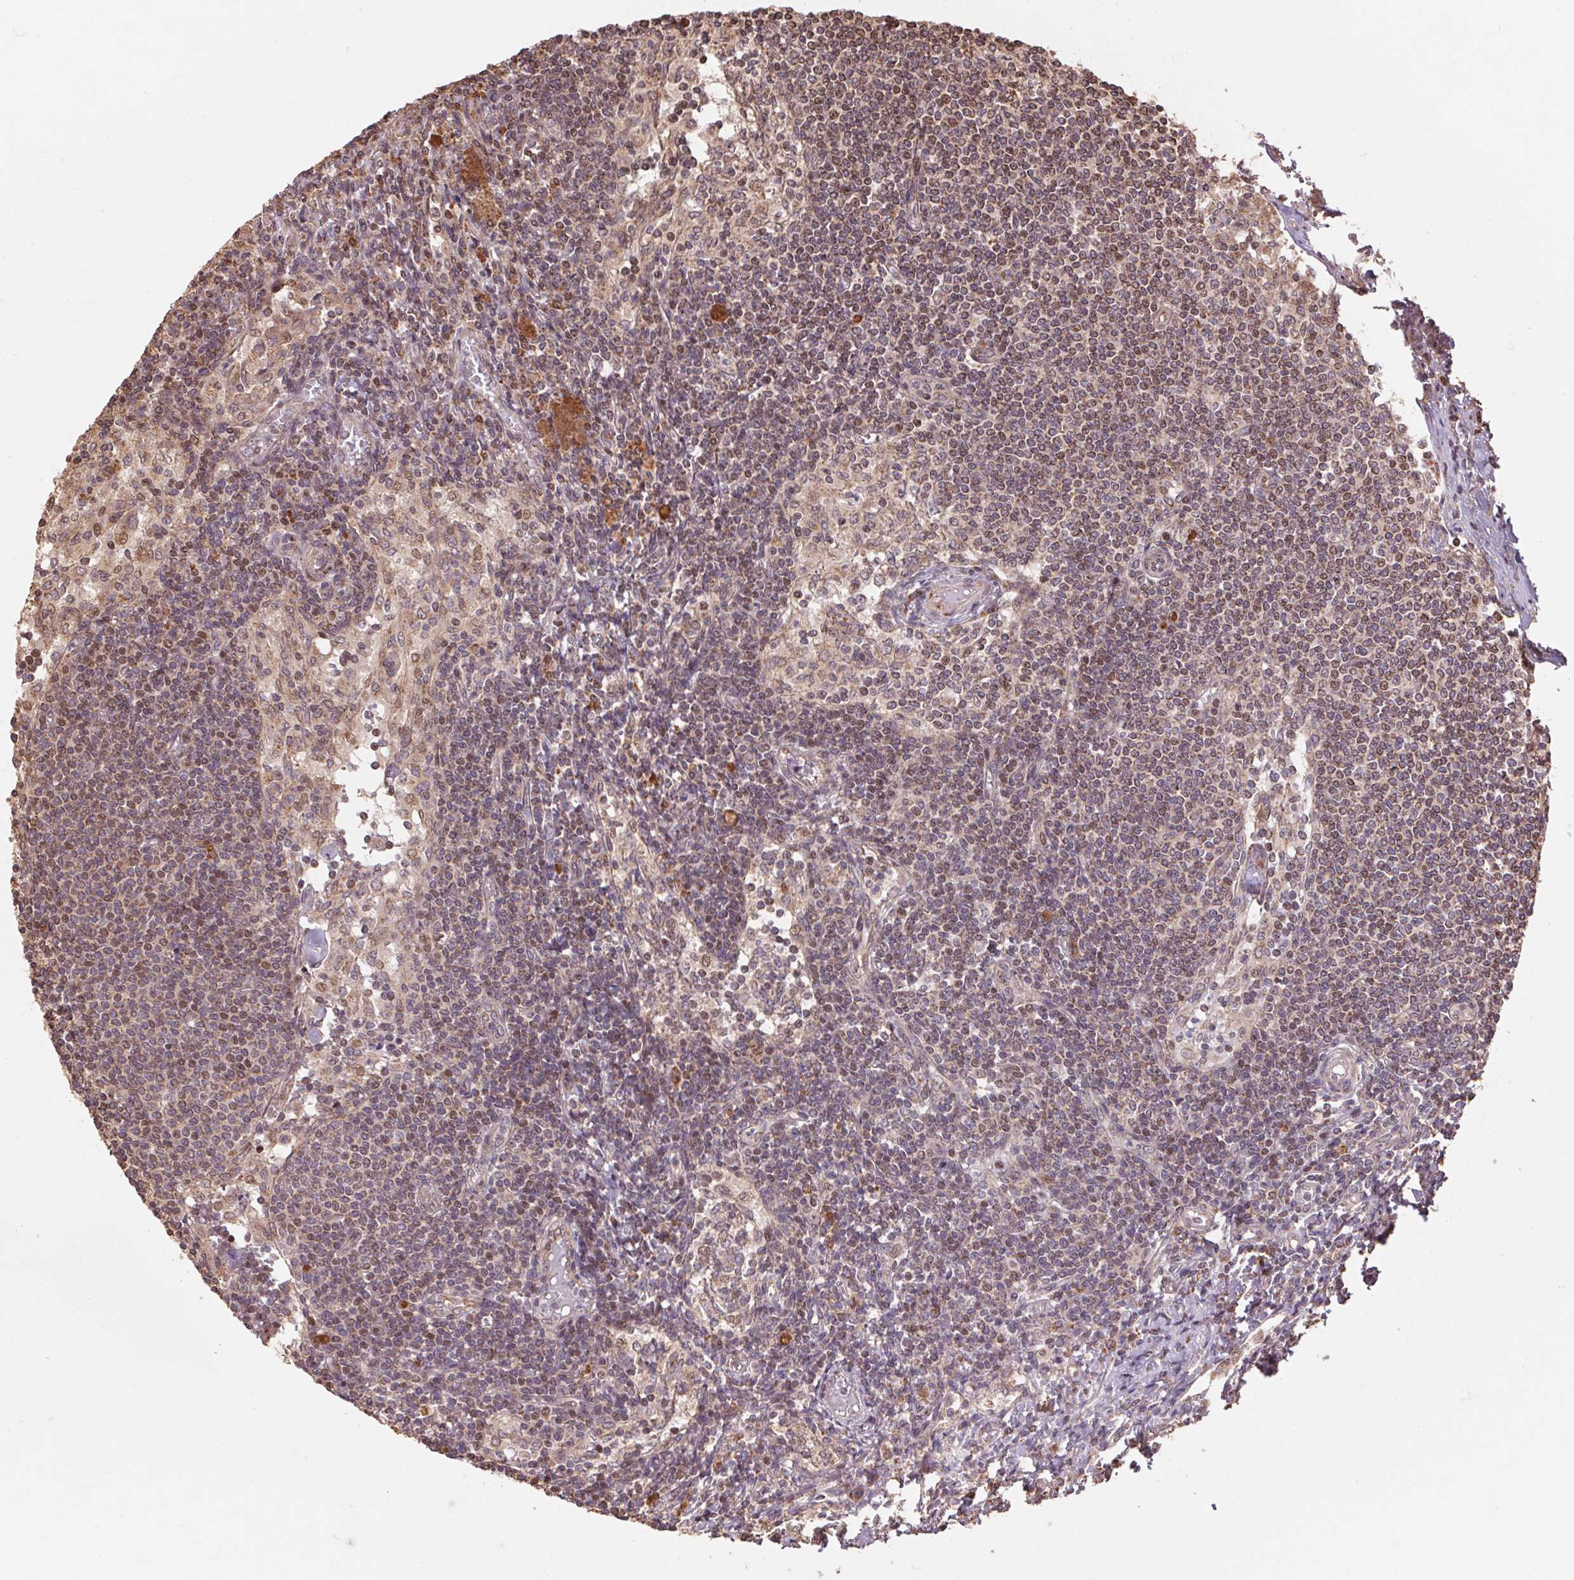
{"staining": {"intensity": "weak", "quantity": "<25%", "location": "cytoplasmic/membranous"}, "tissue": "lymph node", "cell_type": "Germinal center cells", "image_type": "normal", "snomed": [{"axis": "morphology", "description": "Normal tissue, NOS"}, {"axis": "topography", "description": "Lymph node"}], "caption": "The immunohistochemistry micrograph has no significant staining in germinal center cells of lymph node.", "gene": "PDHA1", "patient": {"sex": "female", "age": 69}}